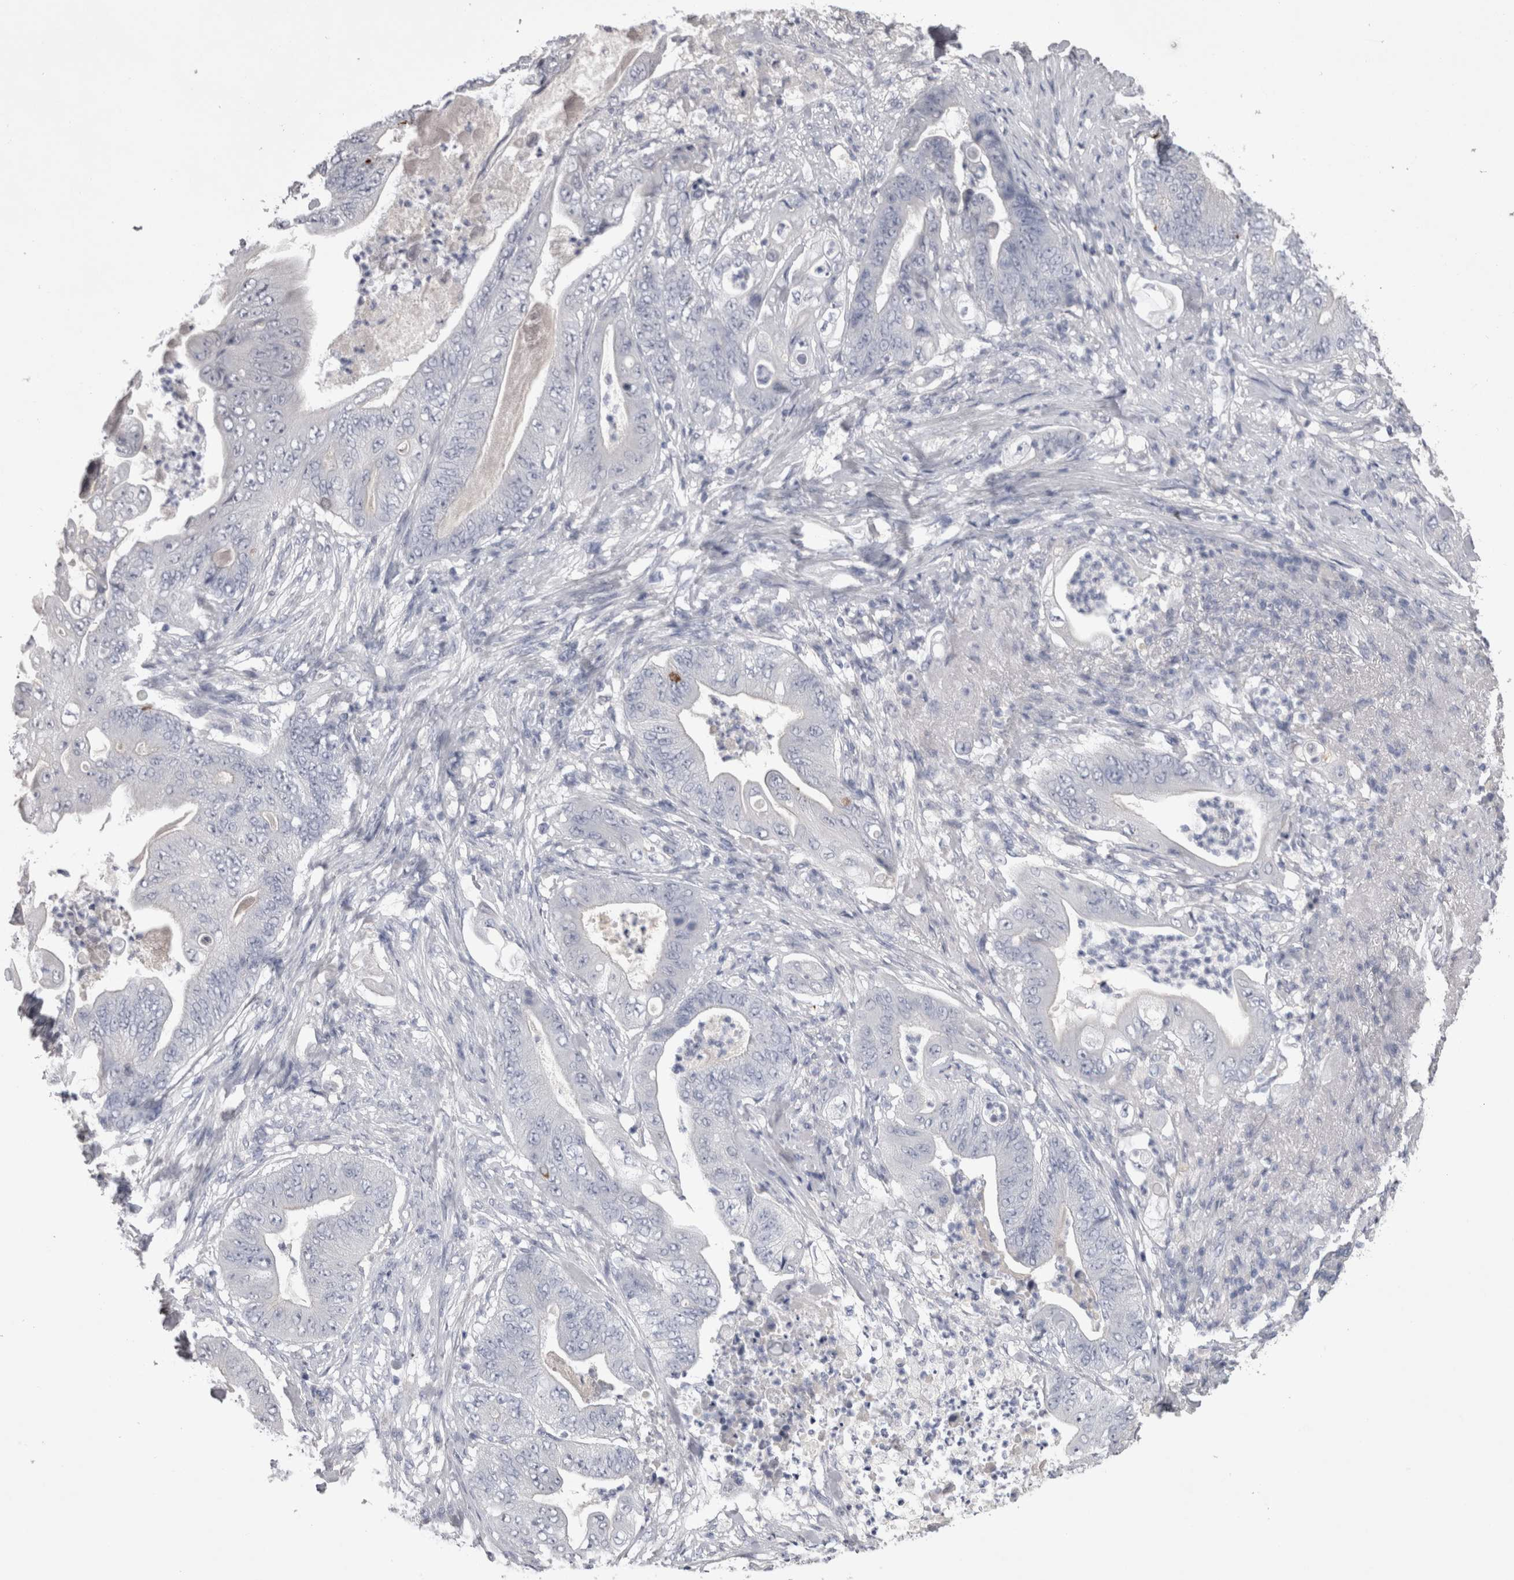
{"staining": {"intensity": "negative", "quantity": "none", "location": "none"}, "tissue": "stomach cancer", "cell_type": "Tumor cells", "image_type": "cancer", "snomed": [{"axis": "morphology", "description": "Adenocarcinoma, NOS"}, {"axis": "topography", "description": "Stomach"}], "caption": "There is no significant staining in tumor cells of stomach cancer (adenocarcinoma). (IHC, brightfield microscopy, high magnification).", "gene": "ADAM2", "patient": {"sex": "female", "age": 73}}